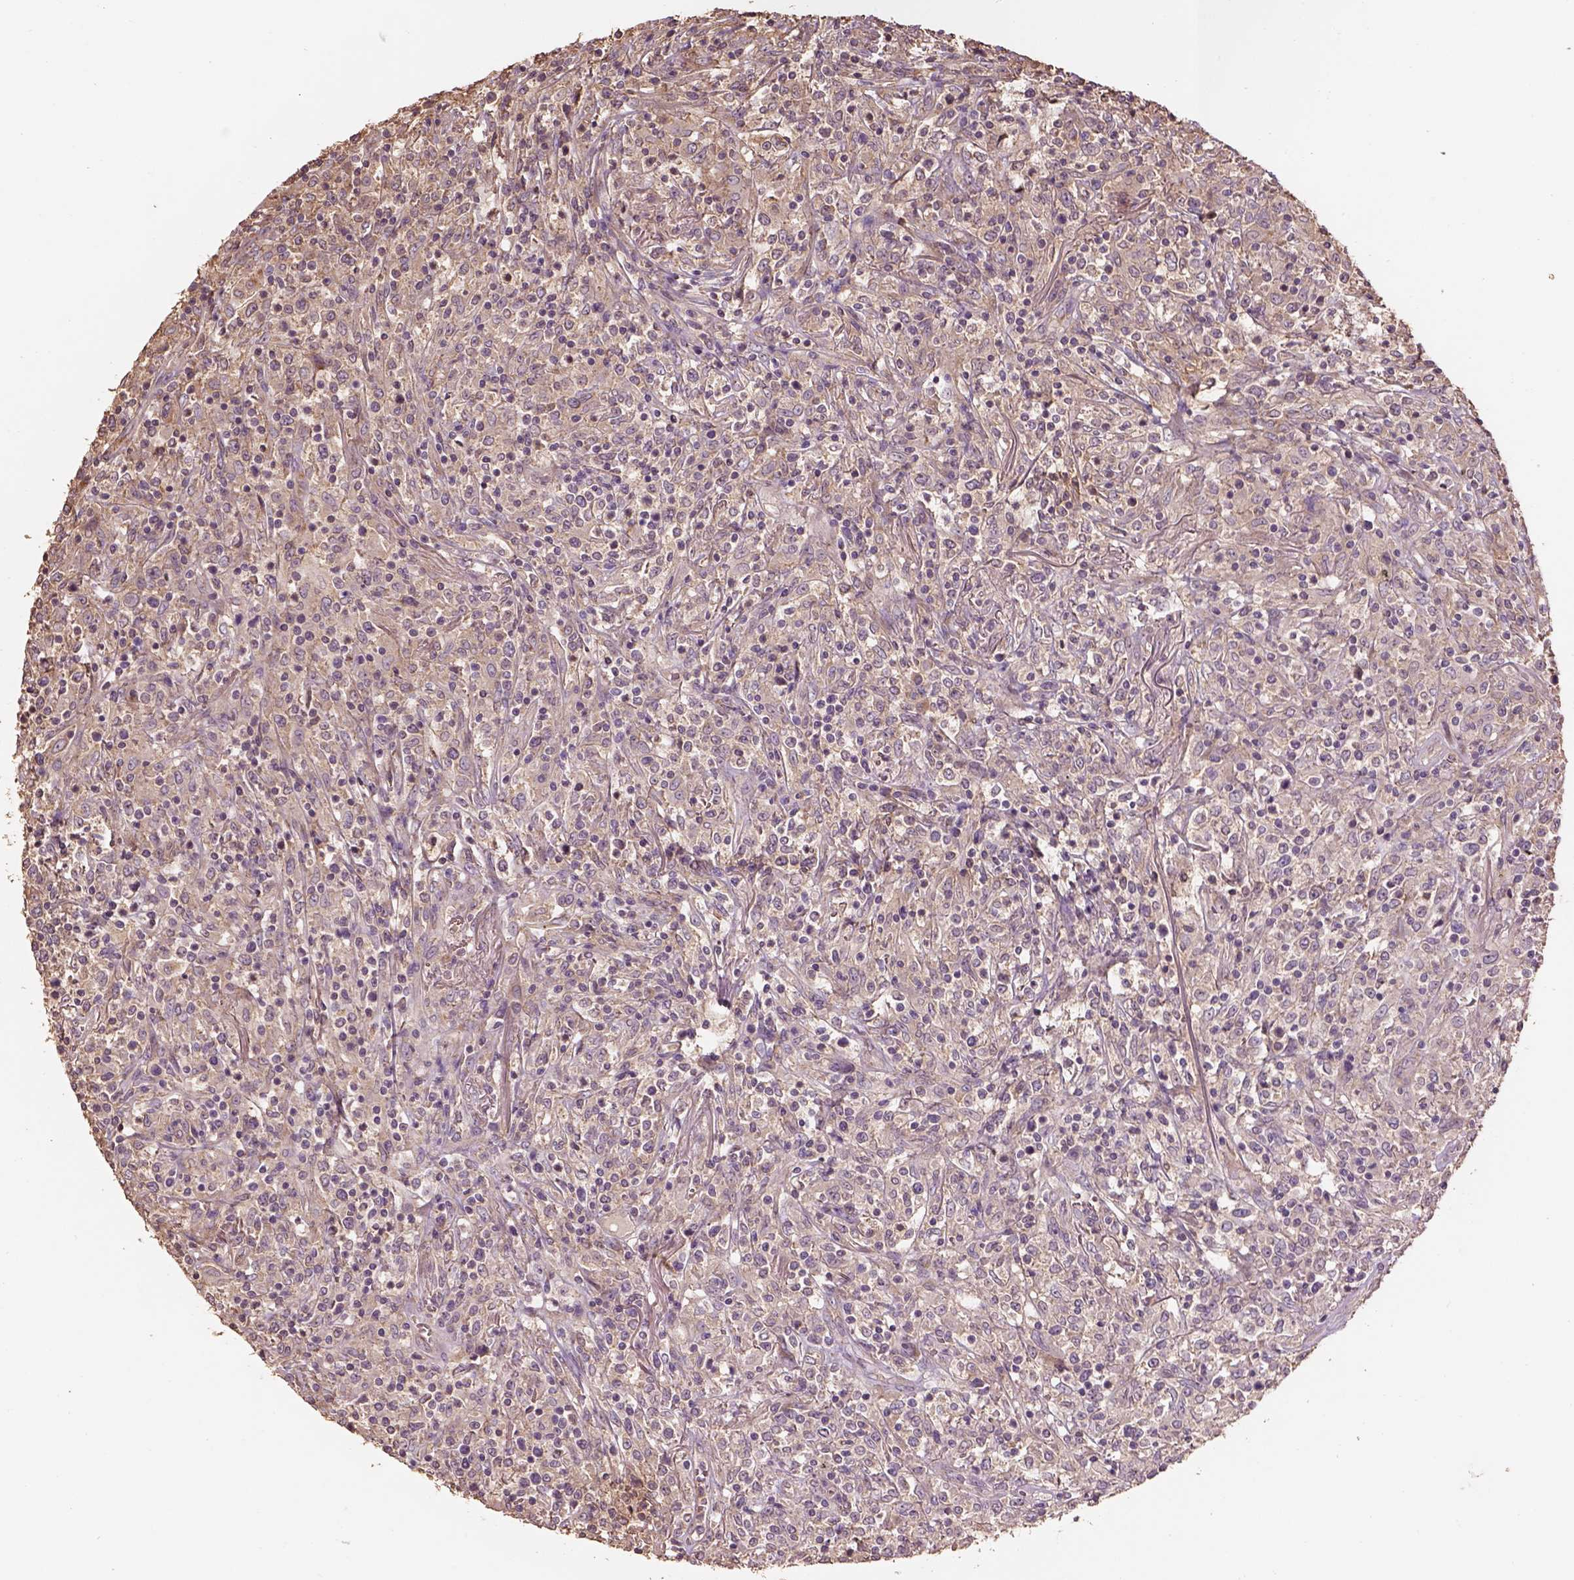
{"staining": {"intensity": "weak", "quantity": ">75%", "location": "cytoplasmic/membranous"}, "tissue": "lymphoma", "cell_type": "Tumor cells", "image_type": "cancer", "snomed": [{"axis": "morphology", "description": "Malignant lymphoma, non-Hodgkin's type, High grade"}, {"axis": "topography", "description": "Lung"}], "caption": "Lymphoma tissue demonstrates weak cytoplasmic/membranous expression in about >75% of tumor cells, visualized by immunohistochemistry. (DAB = brown stain, brightfield microscopy at high magnification).", "gene": "AP1B1", "patient": {"sex": "male", "age": 79}}